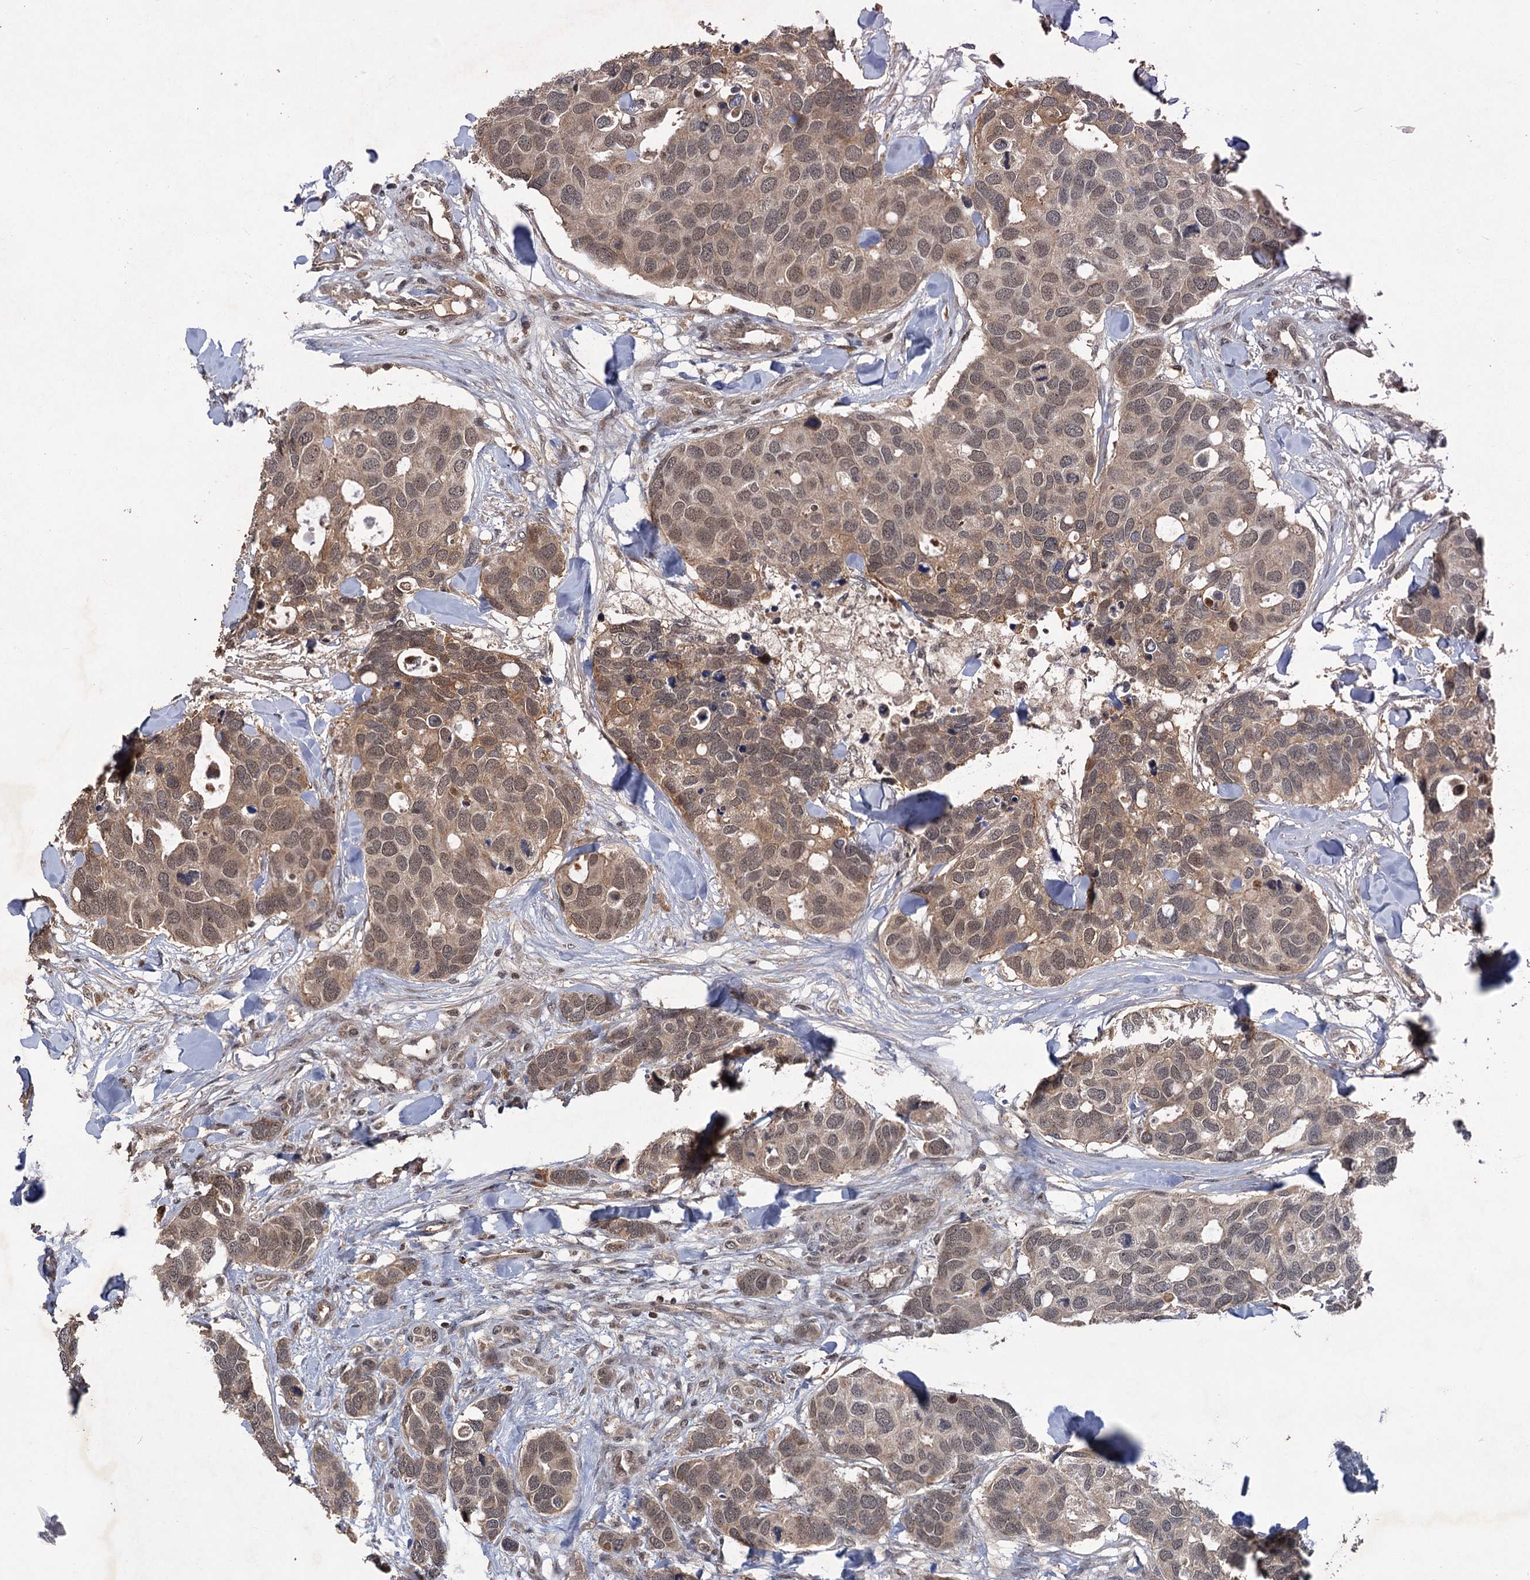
{"staining": {"intensity": "moderate", "quantity": ">75%", "location": "cytoplasmic/membranous,nuclear"}, "tissue": "breast cancer", "cell_type": "Tumor cells", "image_type": "cancer", "snomed": [{"axis": "morphology", "description": "Duct carcinoma"}, {"axis": "topography", "description": "Breast"}], "caption": "Breast cancer was stained to show a protein in brown. There is medium levels of moderate cytoplasmic/membranous and nuclear expression in about >75% of tumor cells.", "gene": "KANSL2", "patient": {"sex": "female", "age": 83}}